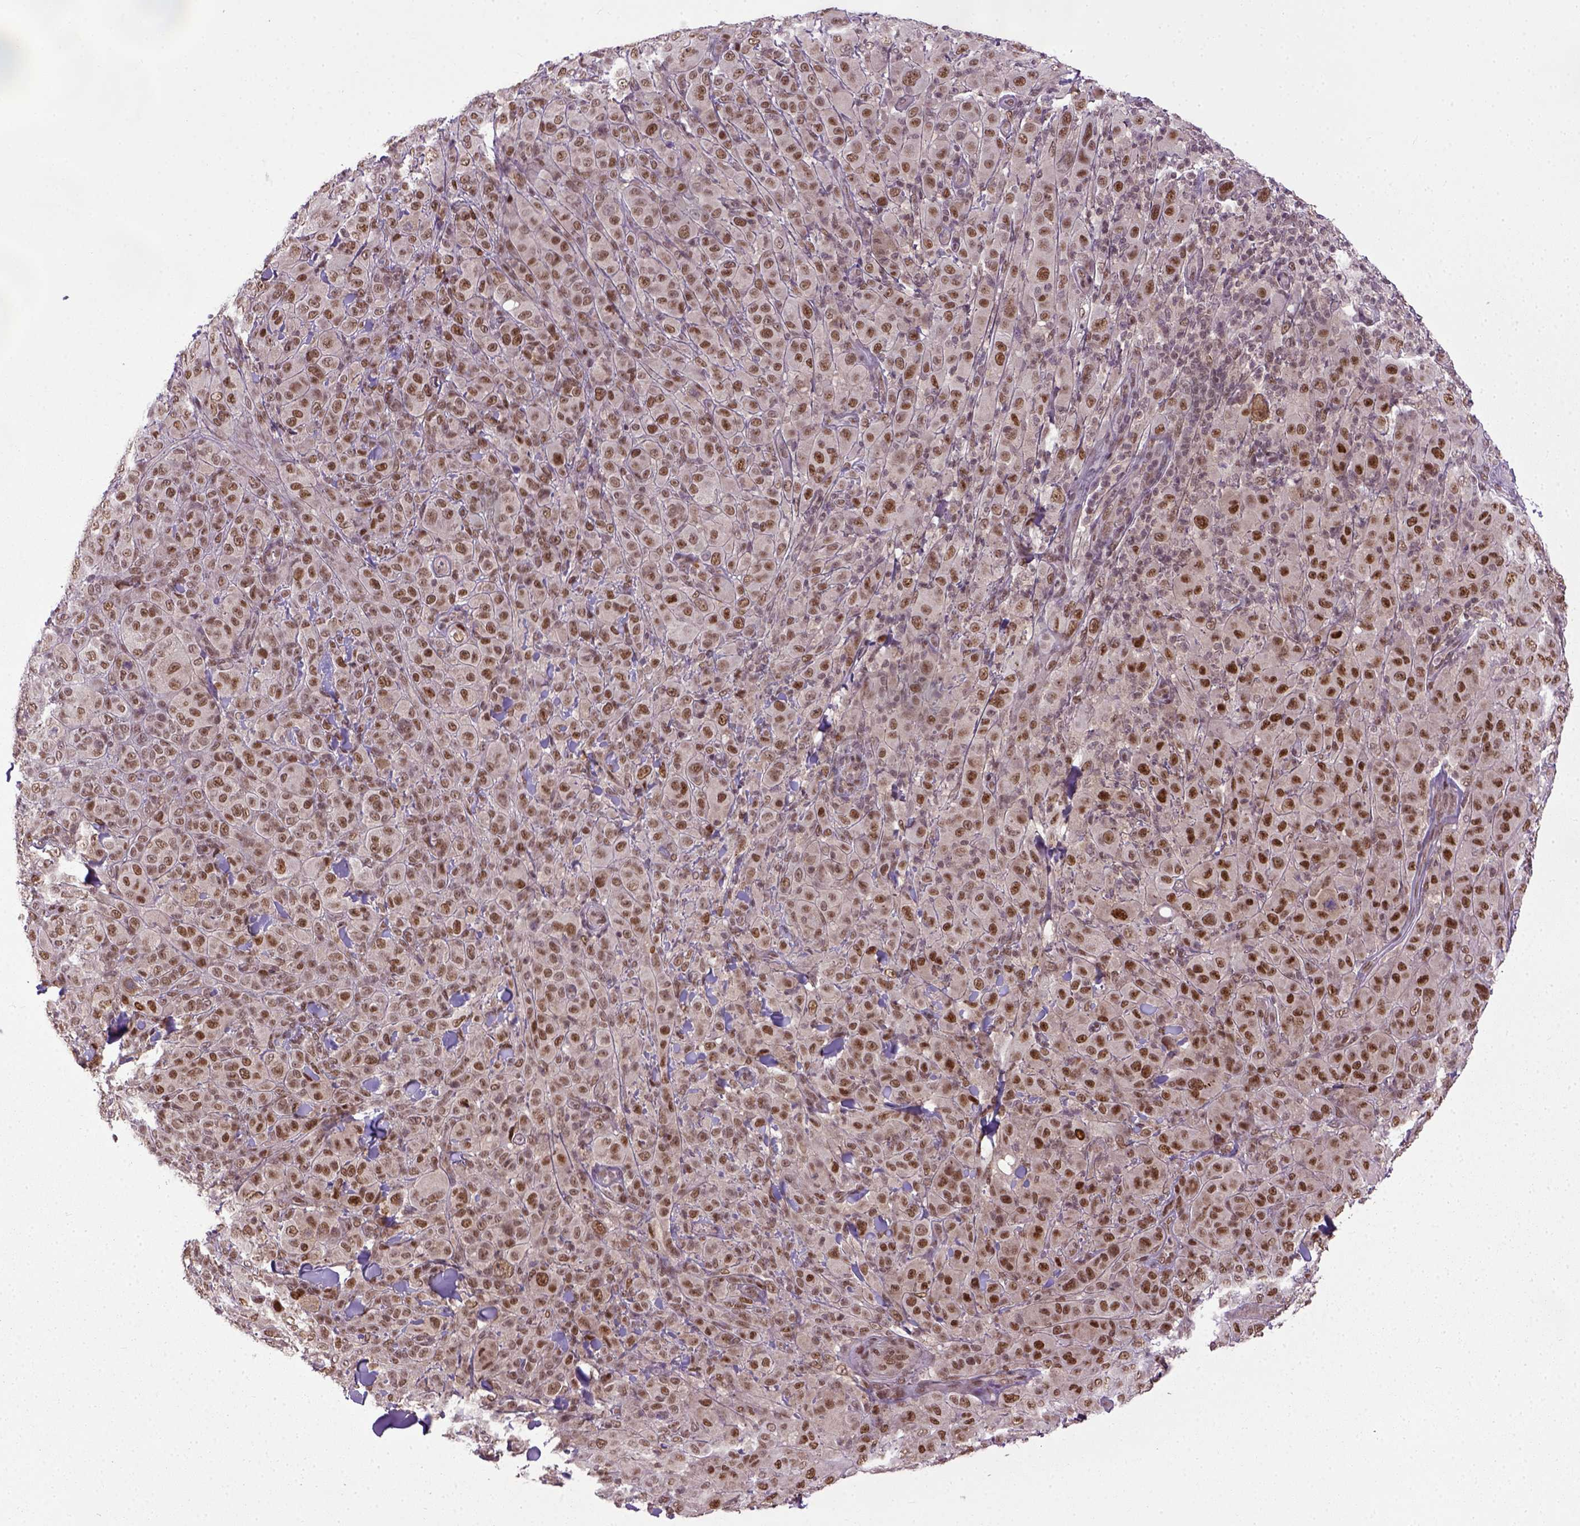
{"staining": {"intensity": "strong", "quantity": ">75%", "location": "nuclear"}, "tissue": "melanoma", "cell_type": "Tumor cells", "image_type": "cancer", "snomed": [{"axis": "morphology", "description": "Malignant melanoma, NOS"}, {"axis": "topography", "description": "Skin"}], "caption": "Protein analysis of melanoma tissue demonstrates strong nuclear staining in approximately >75% of tumor cells.", "gene": "UBA3", "patient": {"sex": "female", "age": 87}}